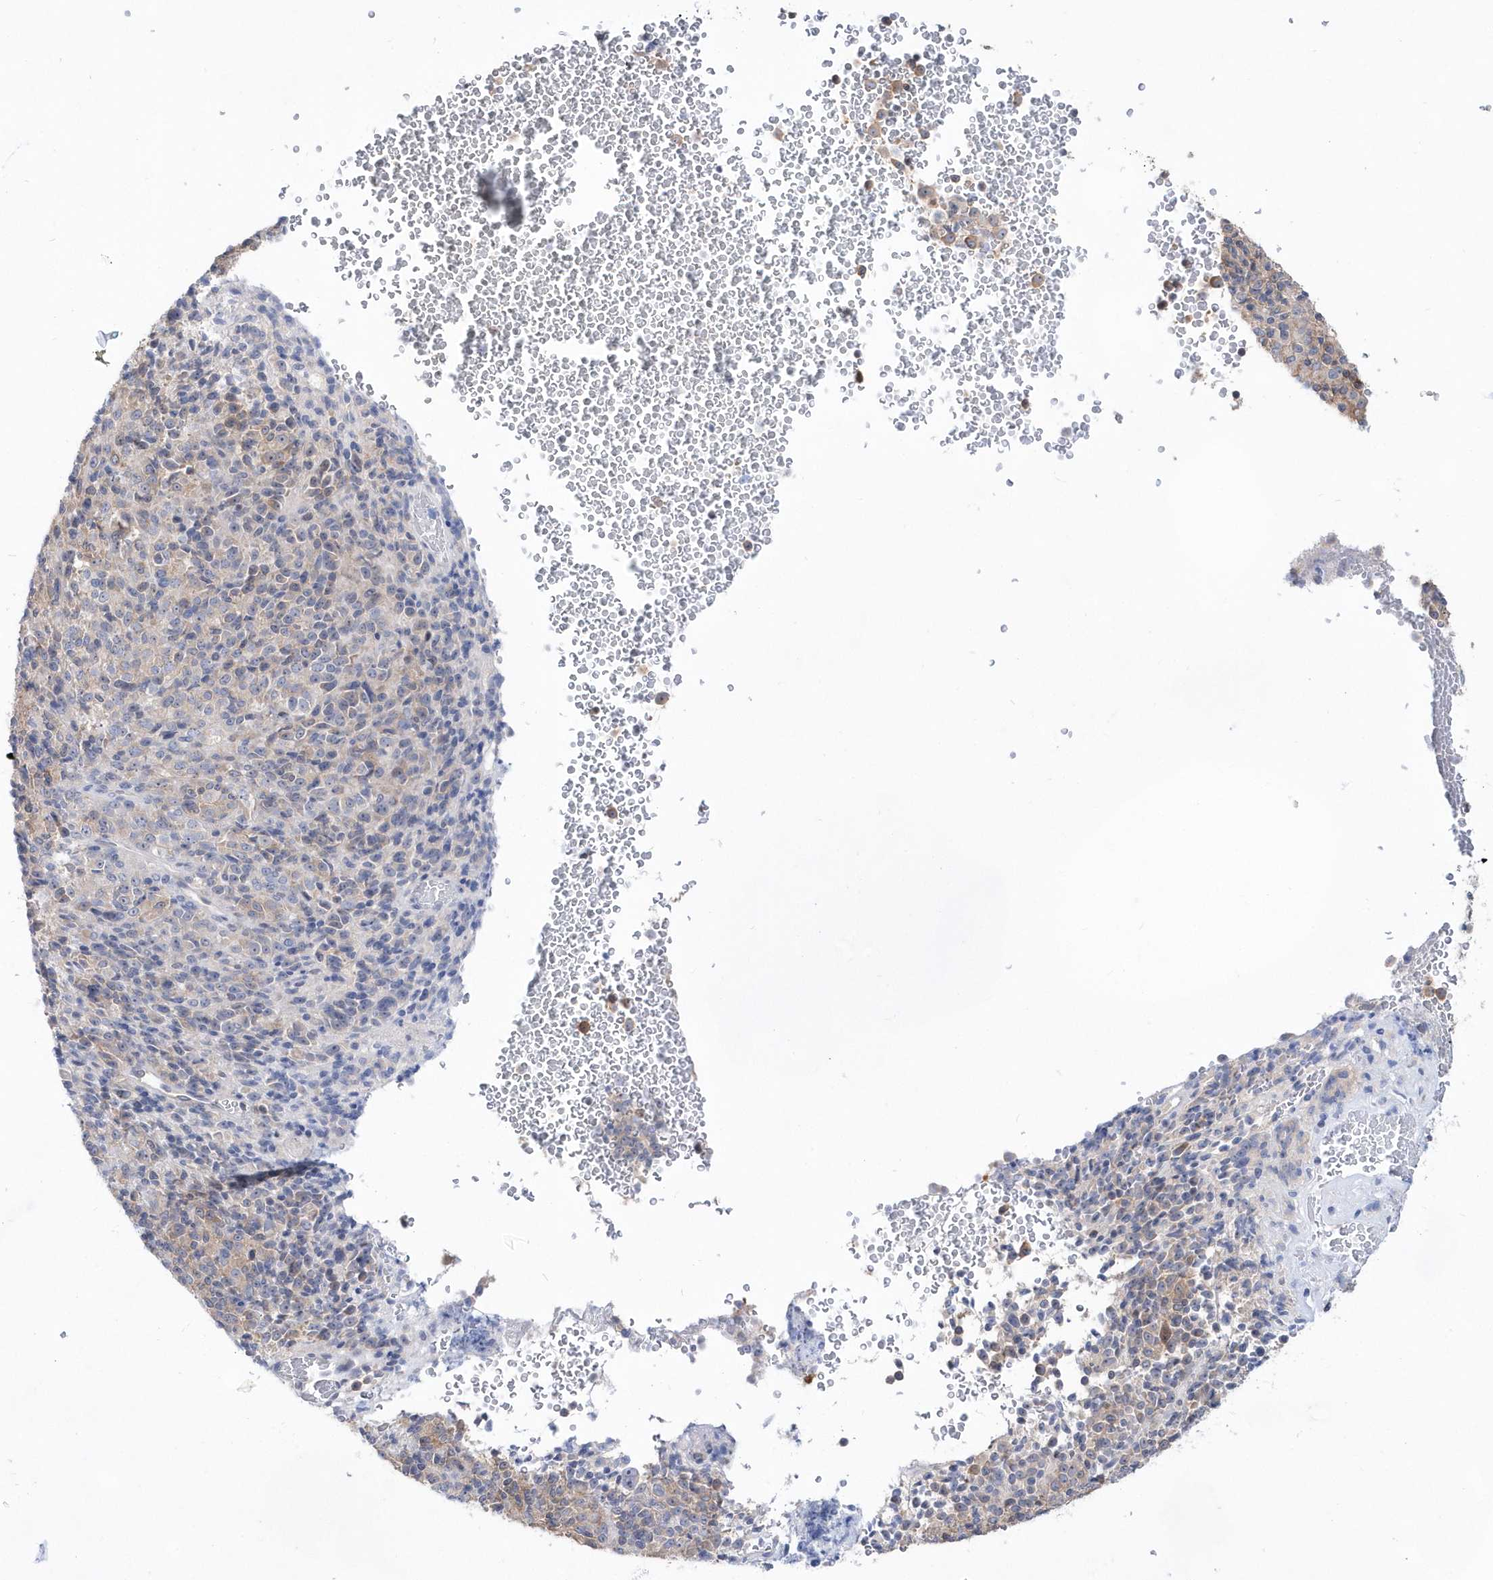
{"staining": {"intensity": "weak", "quantity": "<25%", "location": "cytoplasmic/membranous"}, "tissue": "melanoma", "cell_type": "Tumor cells", "image_type": "cancer", "snomed": [{"axis": "morphology", "description": "Malignant melanoma, Metastatic site"}, {"axis": "topography", "description": "Brain"}], "caption": "Protein analysis of malignant melanoma (metastatic site) demonstrates no significant positivity in tumor cells.", "gene": "BDH2", "patient": {"sex": "female", "age": 56}}